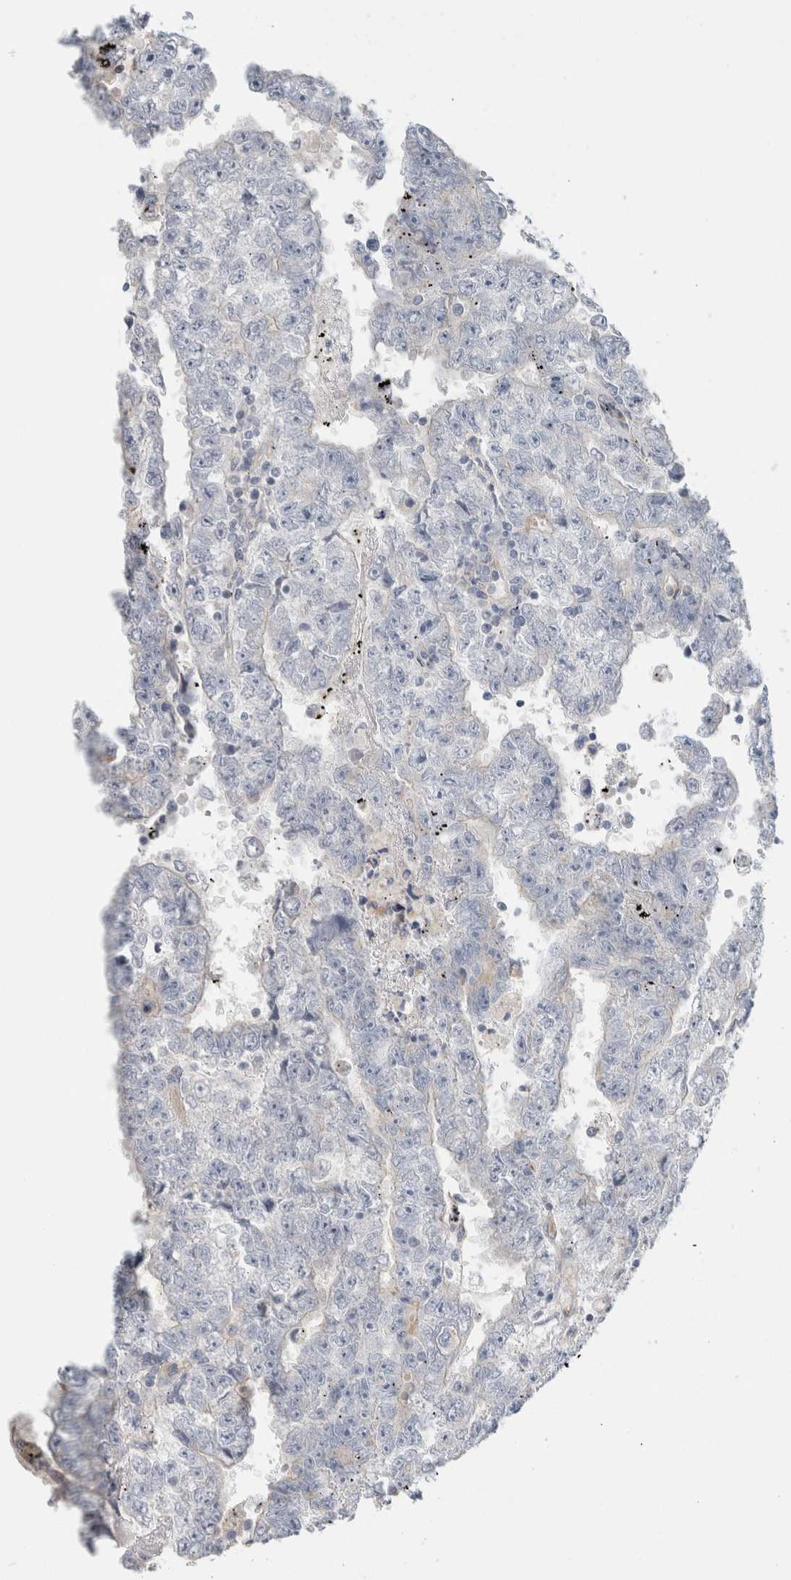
{"staining": {"intensity": "negative", "quantity": "none", "location": "none"}, "tissue": "testis cancer", "cell_type": "Tumor cells", "image_type": "cancer", "snomed": [{"axis": "morphology", "description": "Carcinoma, Embryonal, NOS"}, {"axis": "topography", "description": "Testis"}], "caption": "The photomicrograph exhibits no significant expression in tumor cells of testis embryonal carcinoma. (DAB immunohistochemistry with hematoxylin counter stain).", "gene": "CD55", "patient": {"sex": "male", "age": 25}}